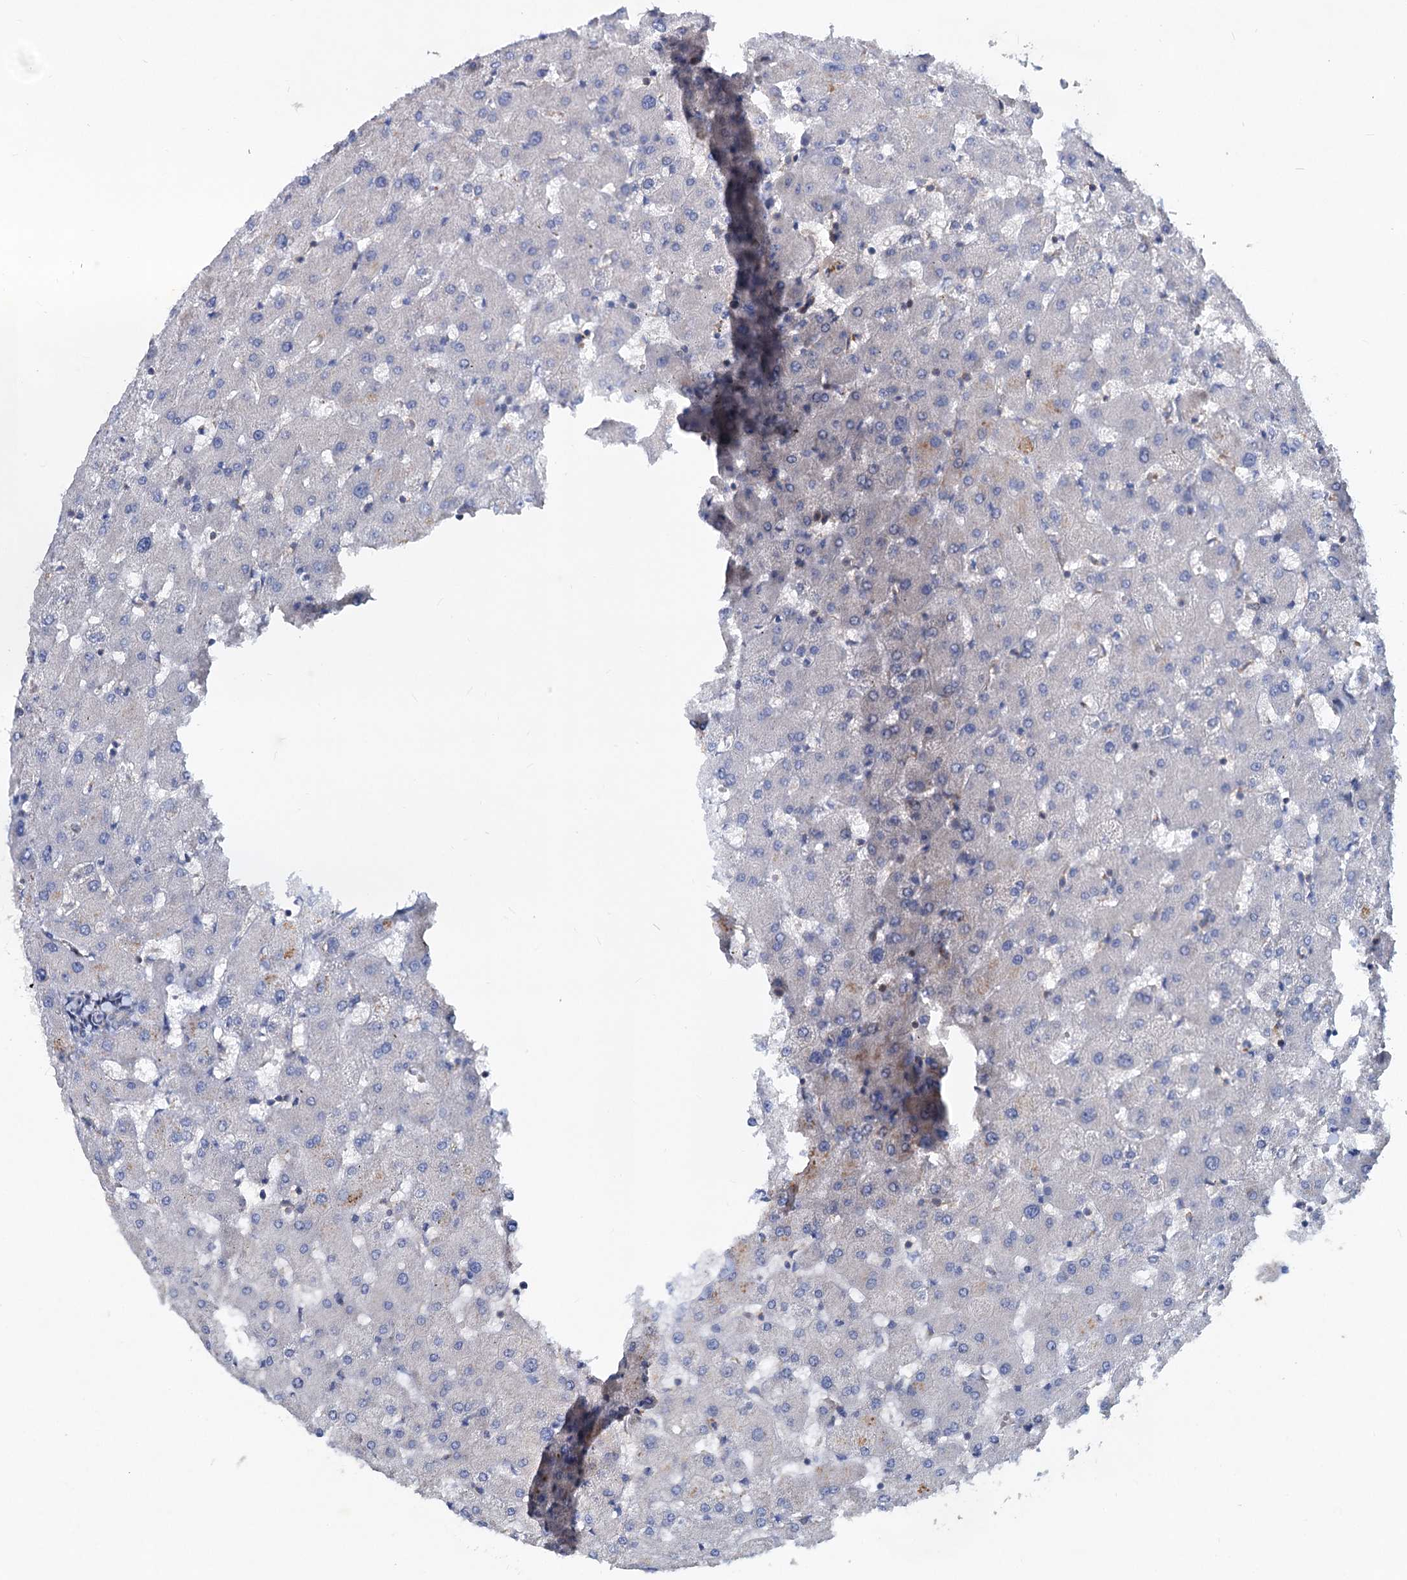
{"staining": {"intensity": "negative", "quantity": "none", "location": "none"}, "tissue": "liver", "cell_type": "Cholangiocytes", "image_type": "normal", "snomed": [{"axis": "morphology", "description": "Normal tissue, NOS"}, {"axis": "topography", "description": "Liver"}], "caption": "Immunohistochemistry image of benign human liver stained for a protein (brown), which displays no staining in cholangiocytes.", "gene": "LRCH4", "patient": {"sex": "female", "age": 63}}